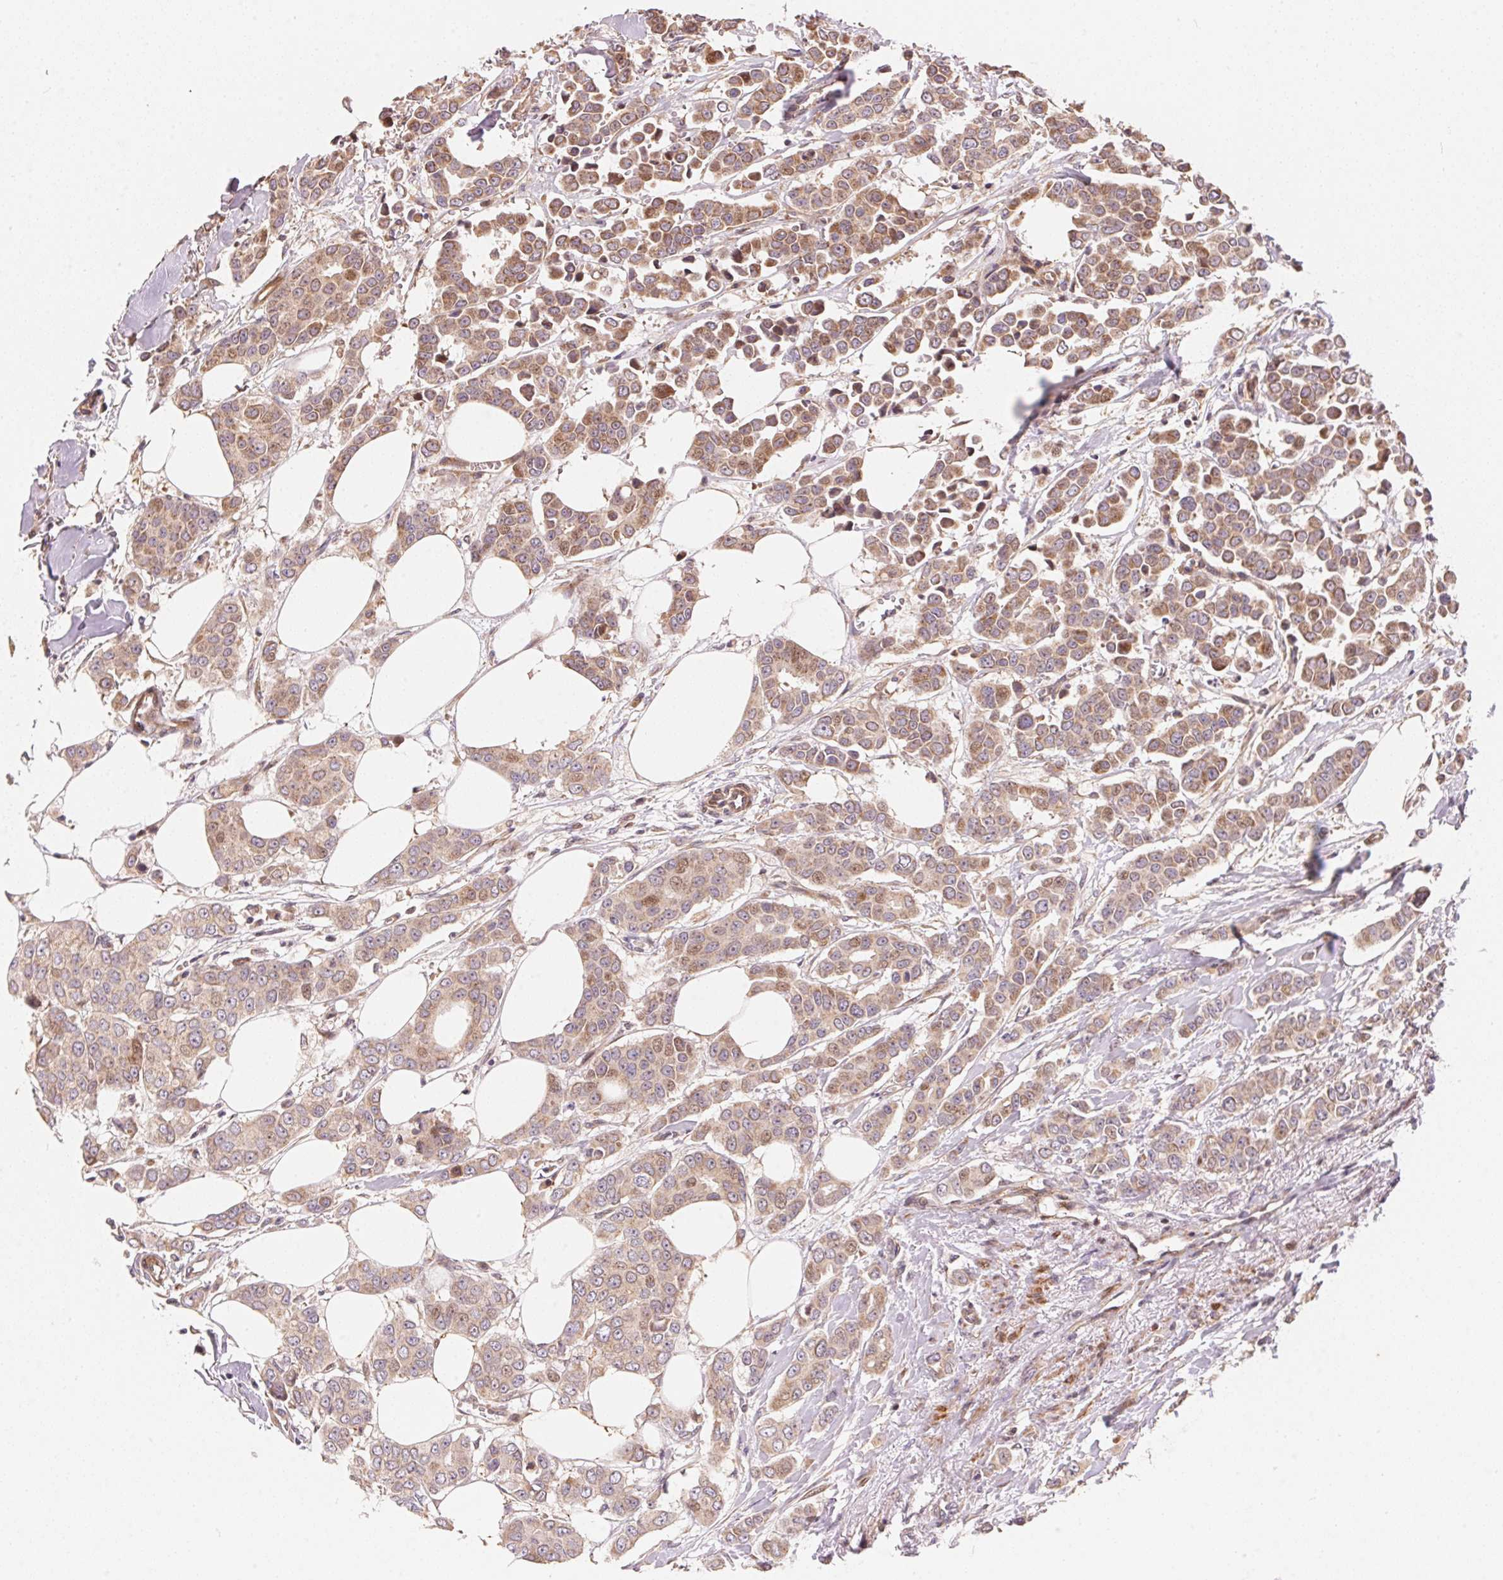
{"staining": {"intensity": "weak", "quantity": ">75%", "location": "cytoplasmic/membranous"}, "tissue": "breast cancer", "cell_type": "Tumor cells", "image_type": "cancer", "snomed": [{"axis": "morphology", "description": "Duct carcinoma"}, {"axis": "topography", "description": "Breast"}], "caption": "Immunohistochemical staining of intraductal carcinoma (breast) reveals low levels of weak cytoplasmic/membranous expression in about >75% of tumor cells. (IHC, brightfield microscopy, high magnification).", "gene": "TNIP2", "patient": {"sex": "female", "age": 94}}